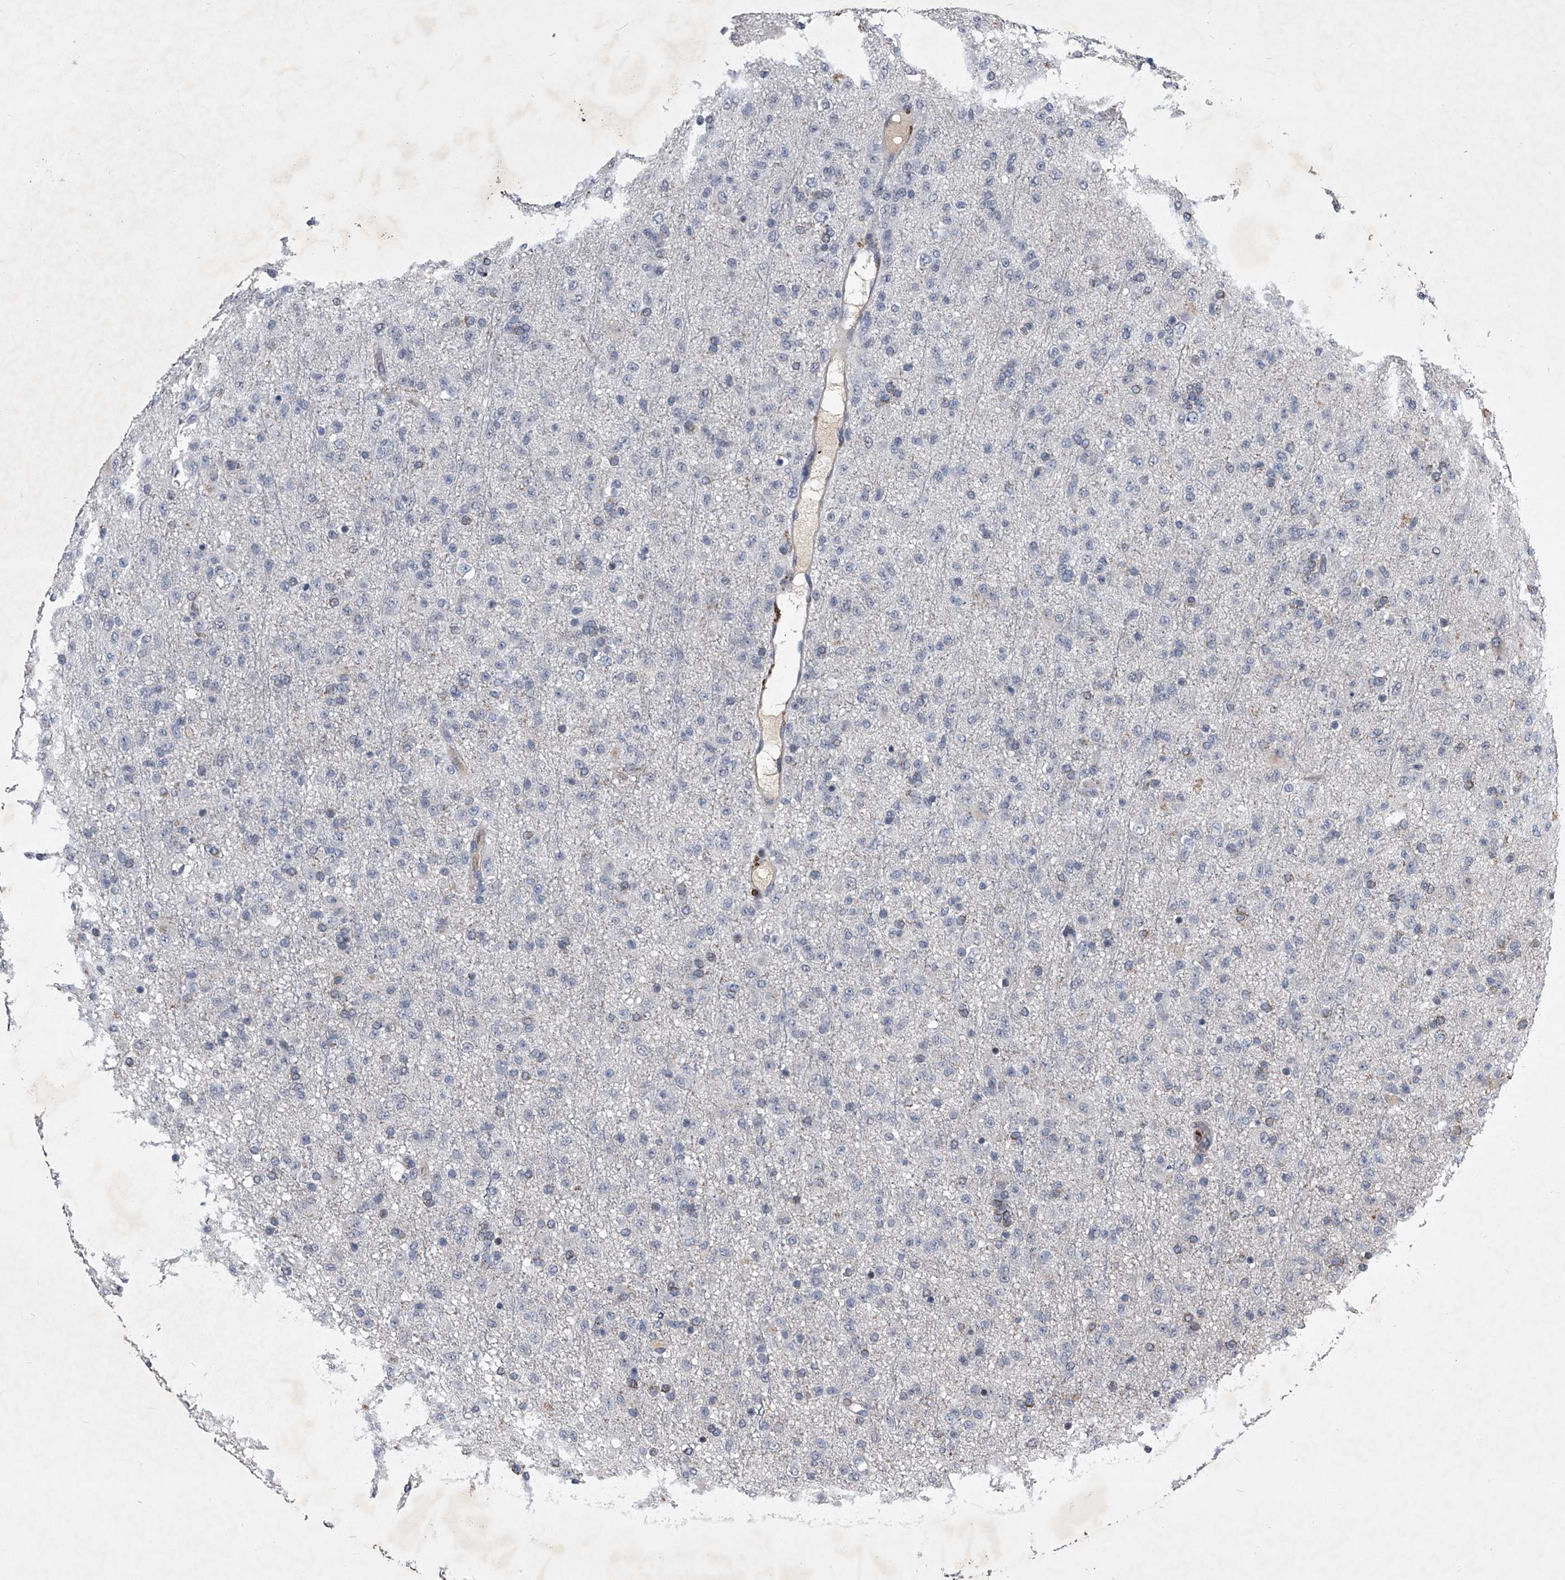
{"staining": {"intensity": "negative", "quantity": "none", "location": "none"}, "tissue": "glioma", "cell_type": "Tumor cells", "image_type": "cancer", "snomed": [{"axis": "morphology", "description": "Glioma, malignant, Low grade"}, {"axis": "topography", "description": "Brain"}], "caption": "Tumor cells are negative for protein expression in human malignant low-grade glioma. (Brightfield microscopy of DAB (3,3'-diaminobenzidine) IHC at high magnification).", "gene": "ZNF76", "patient": {"sex": "male", "age": 65}}